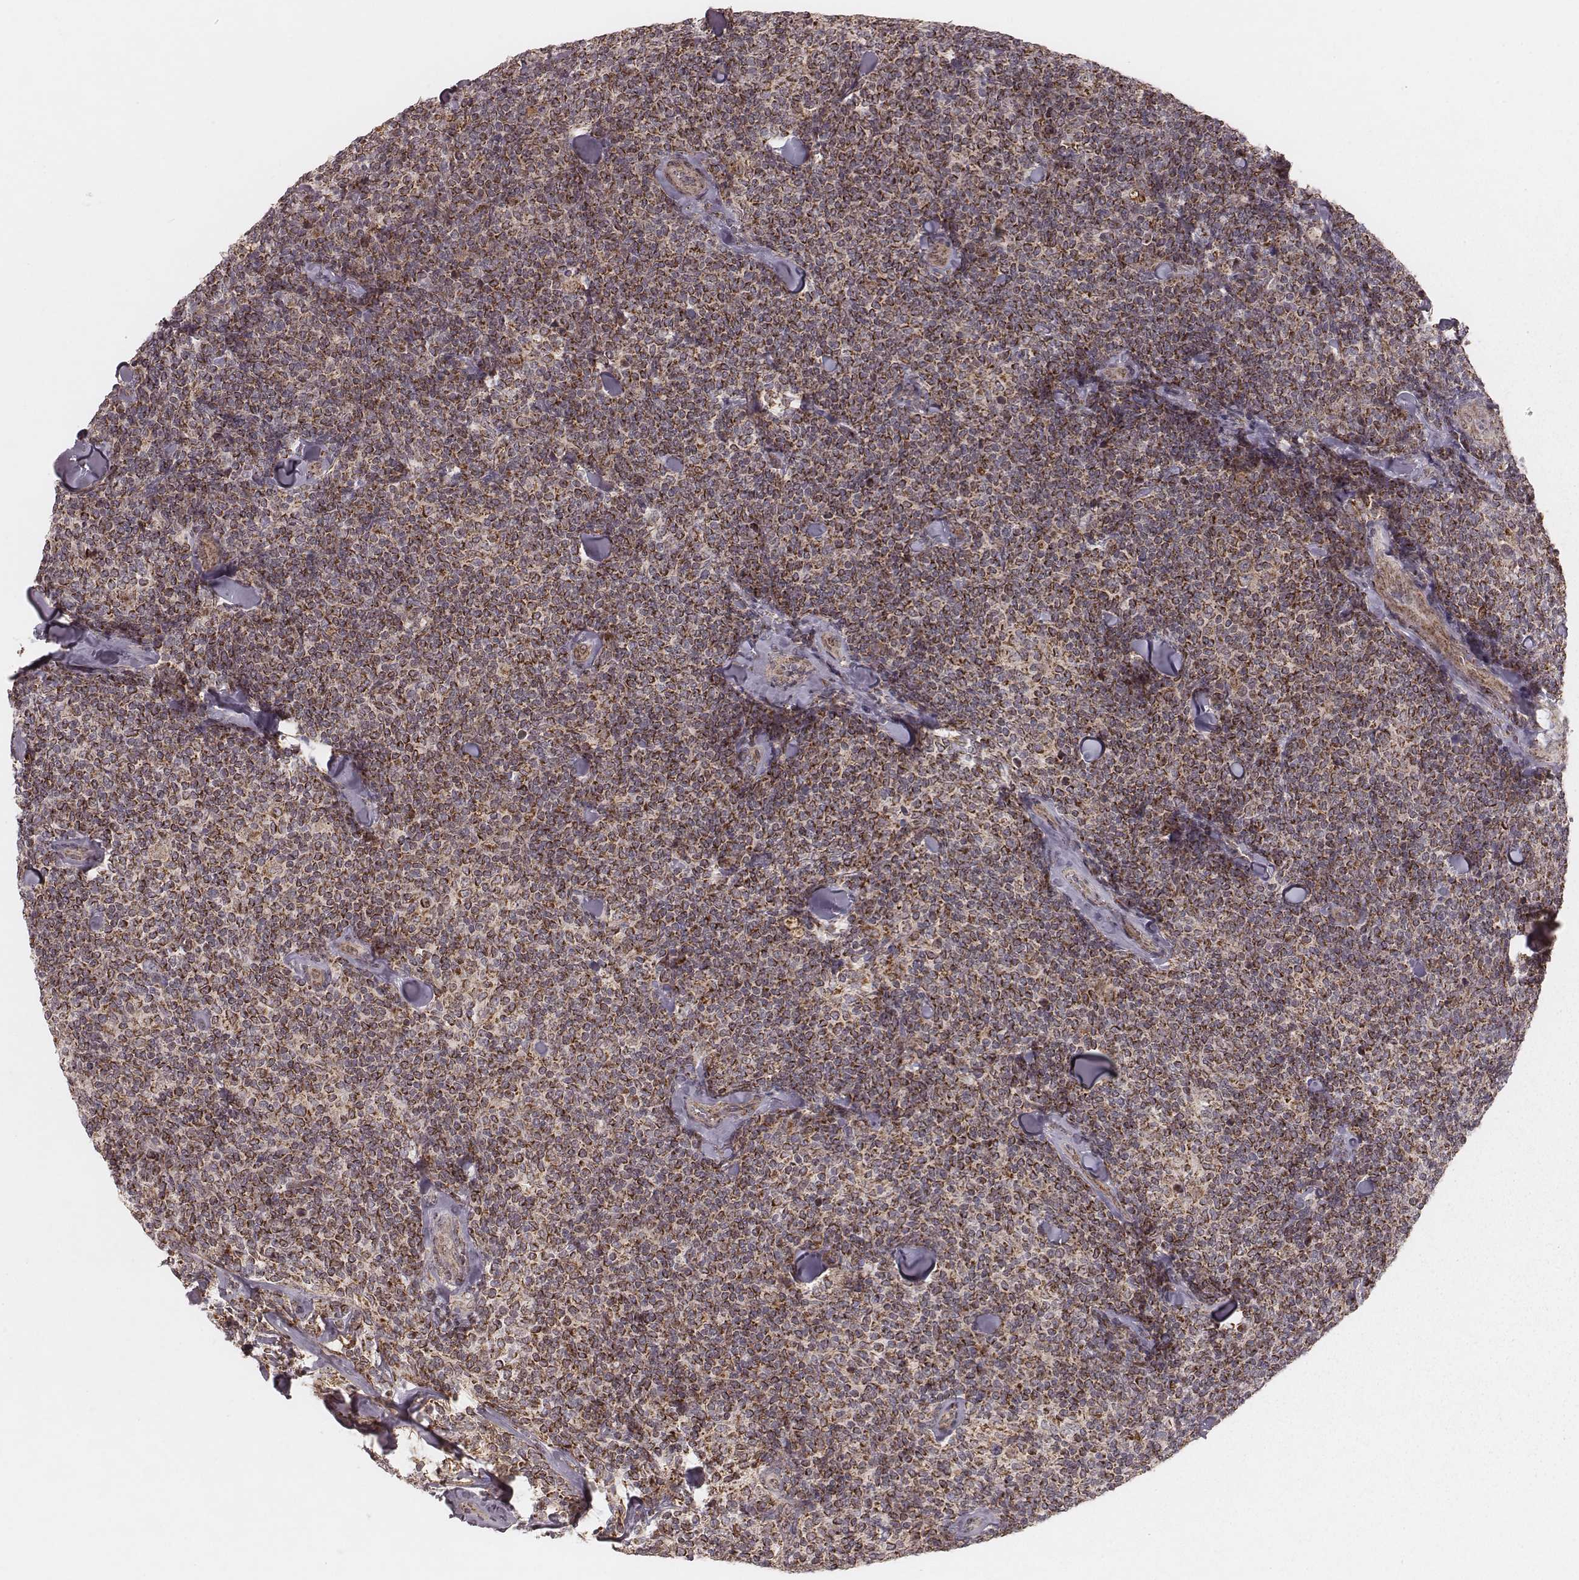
{"staining": {"intensity": "strong", "quantity": ">75%", "location": "cytoplasmic/membranous"}, "tissue": "lymphoma", "cell_type": "Tumor cells", "image_type": "cancer", "snomed": [{"axis": "morphology", "description": "Malignant lymphoma, non-Hodgkin's type, Low grade"}, {"axis": "topography", "description": "Lymph node"}], "caption": "Protein staining by immunohistochemistry exhibits strong cytoplasmic/membranous expression in about >75% of tumor cells in malignant lymphoma, non-Hodgkin's type (low-grade). (DAB (3,3'-diaminobenzidine) IHC with brightfield microscopy, high magnification).", "gene": "NDUFA7", "patient": {"sex": "female", "age": 56}}